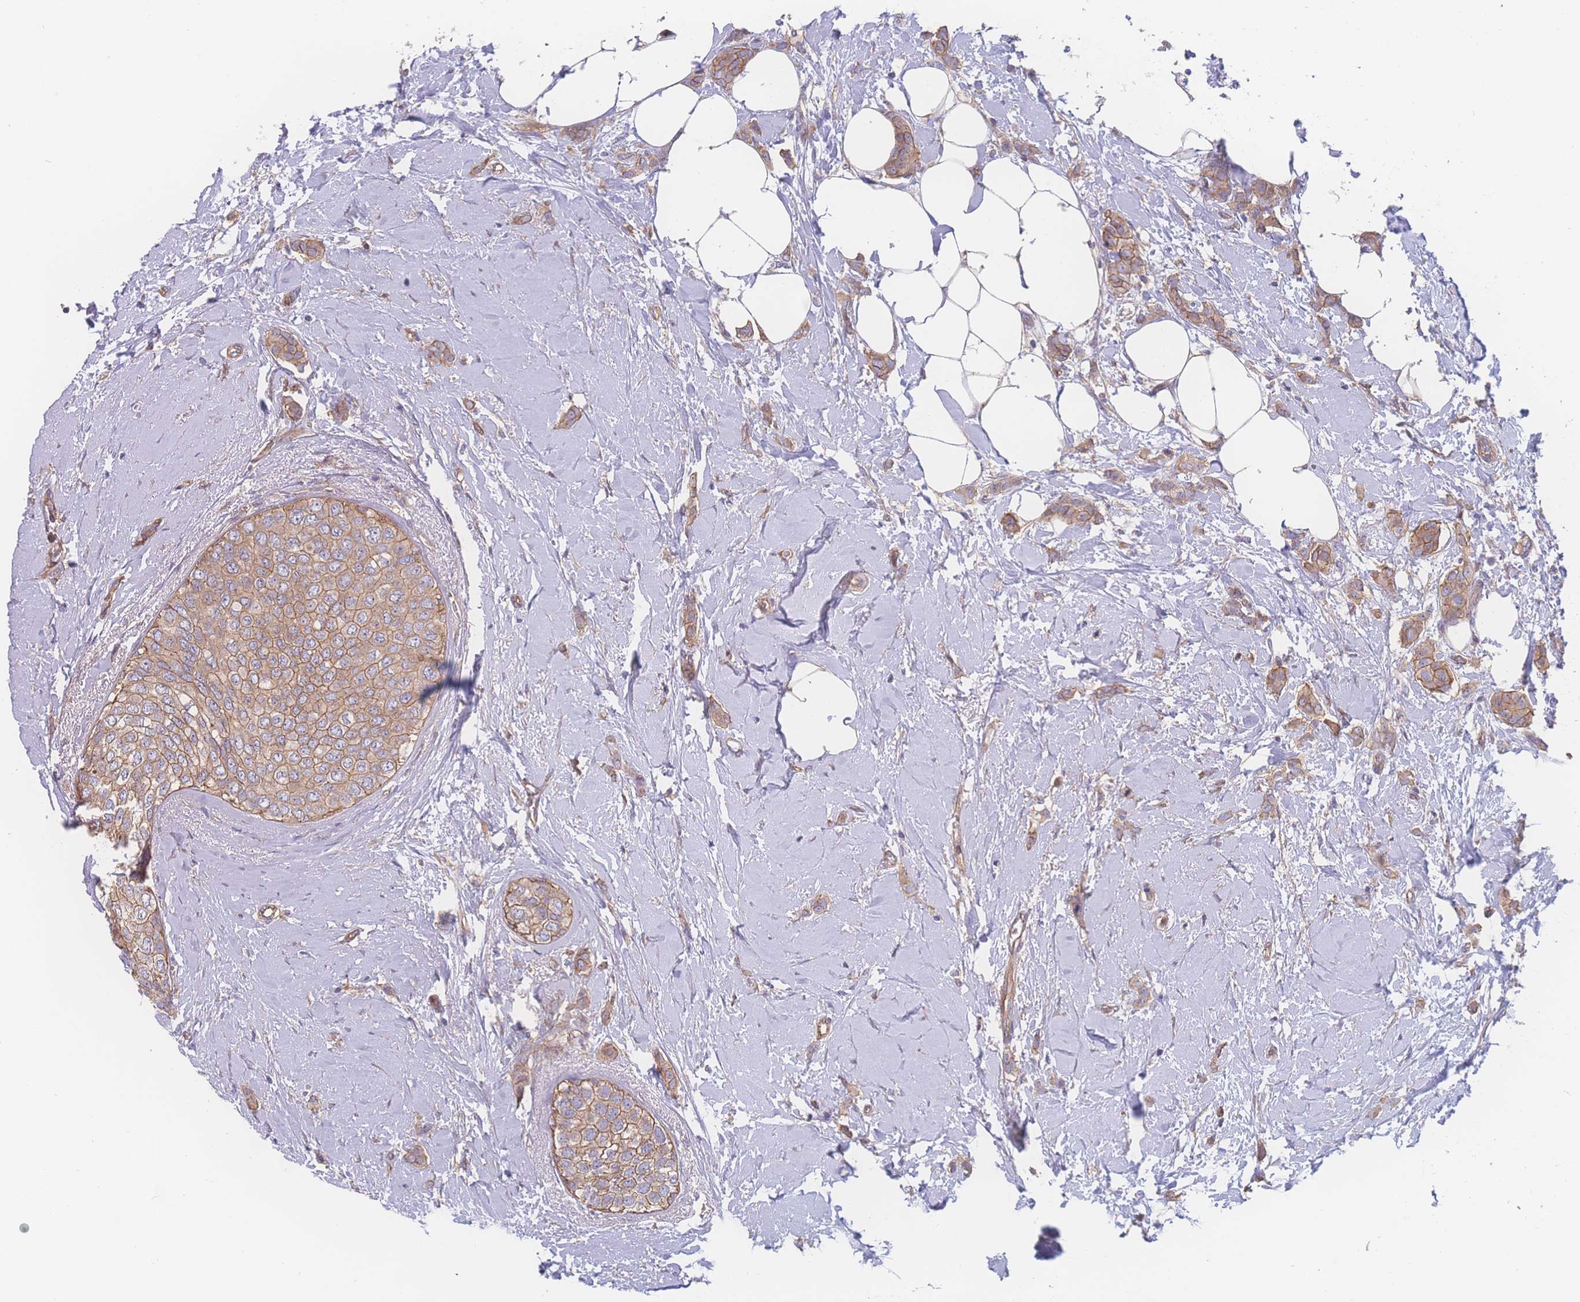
{"staining": {"intensity": "moderate", "quantity": ">75%", "location": "cytoplasmic/membranous"}, "tissue": "breast cancer", "cell_type": "Tumor cells", "image_type": "cancer", "snomed": [{"axis": "morphology", "description": "Duct carcinoma"}, {"axis": "topography", "description": "Breast"}], "caption": "About >75% of tumor cells in human breast intraductal carcinoma show moderate cytoplasmic/membranous protein positivity as visualized by brown immunohistochemical staining.", "gene": "CFAP97", "patient": {"sex": "female", "age": 72}}